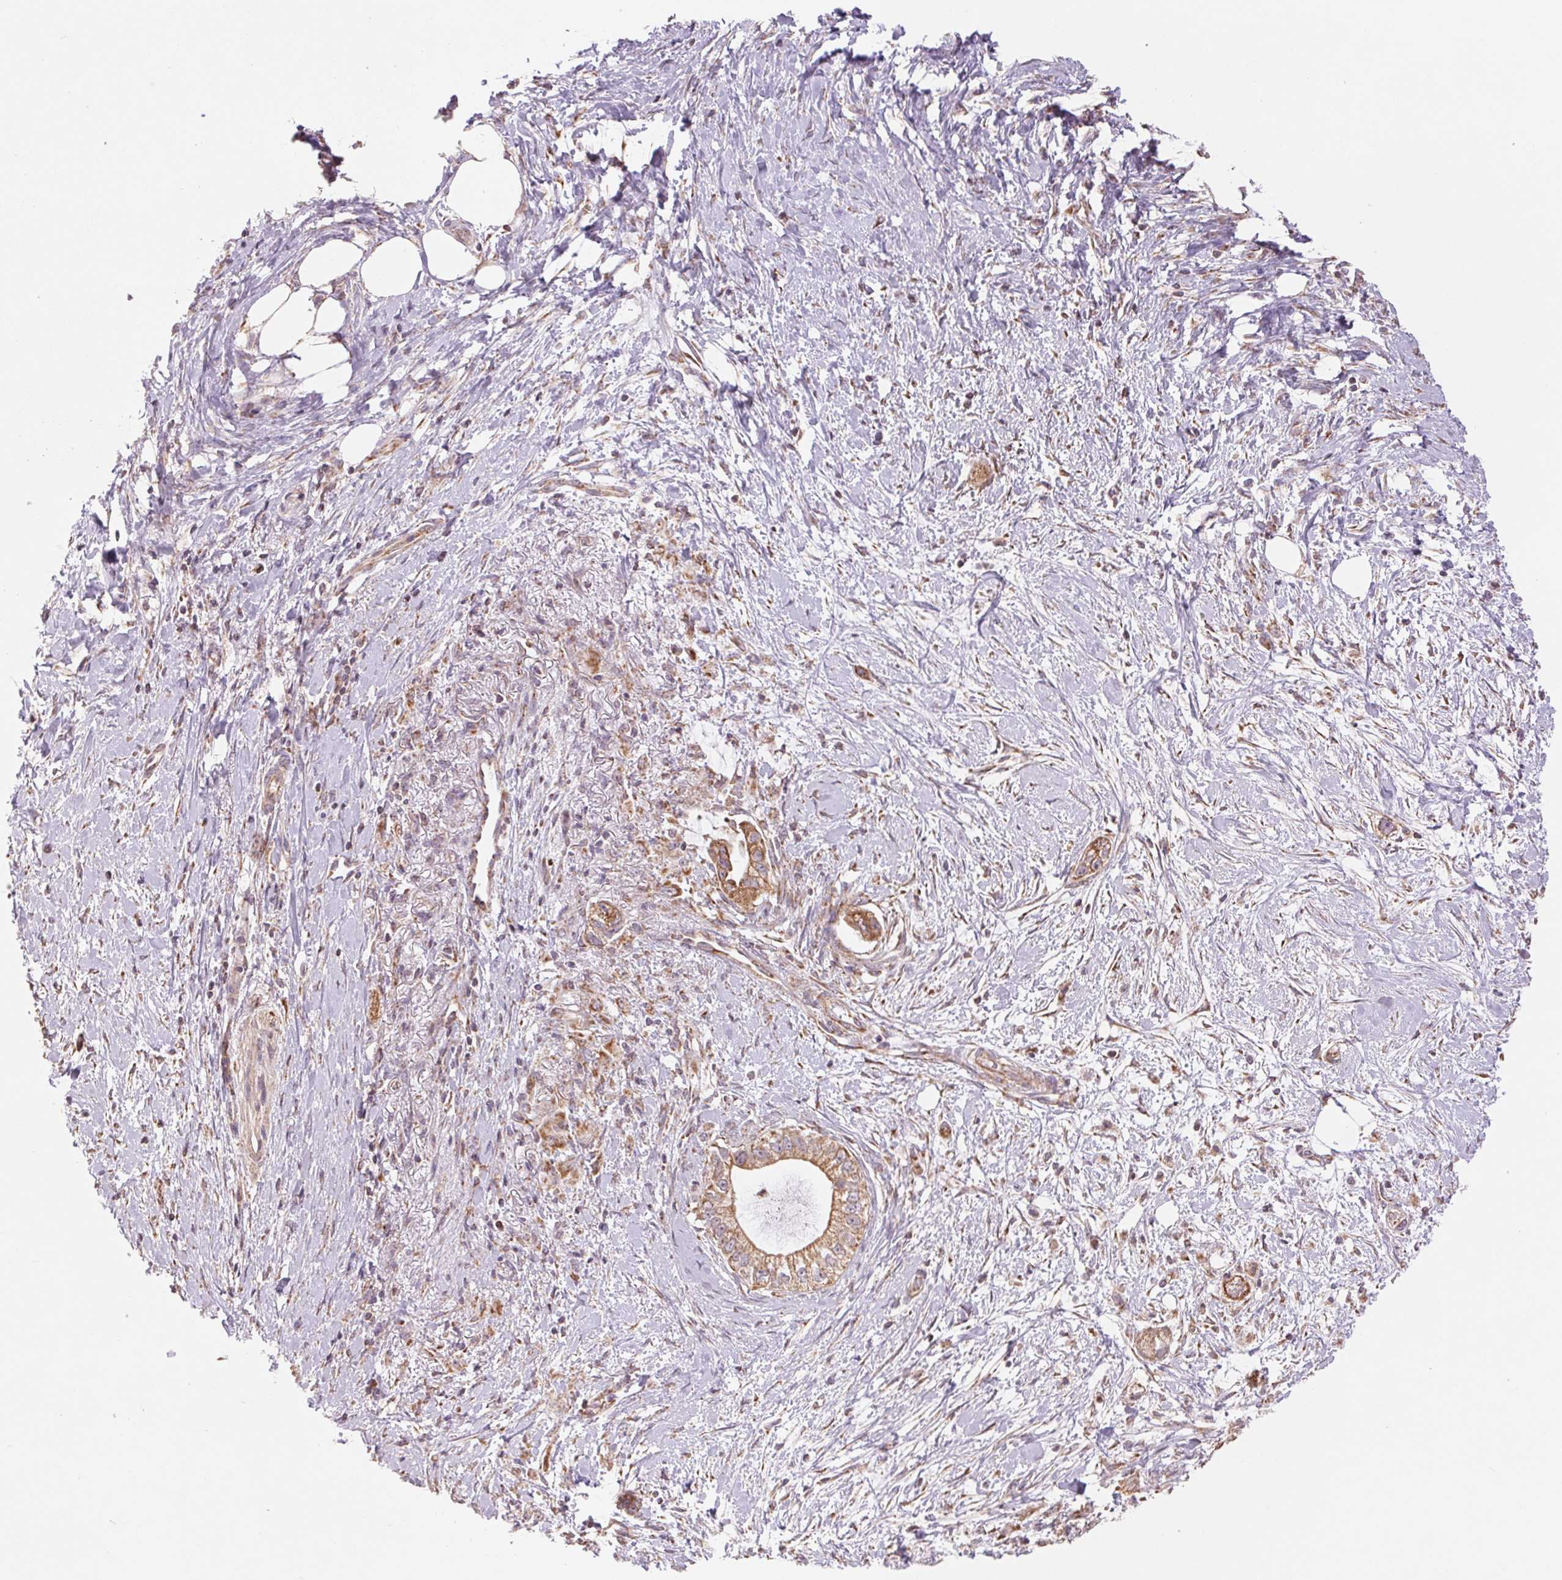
{"staining": {"intensity": "moderate", "quantity": ">75%", "location": "cytoplasmic/membranous"}, "tissue": "pancreatic cancer", "cell_type": "Tumor cells", "image_type": "cancer", "snomed": [{"axis": "morphology", "description": "Adenocarcinoma, NOS"}, {"axis": "topography", "description": "Pancreas"}], "caption": "IHC histopathology image of neoplastic tissue: adenocarcinoma (pancreatic) stained using immunohistochemistry (IHC) exhibits medium levels of moderate protein expression localized specifically in the cytoplasmic/membranous of tumor cells, appearing as a cytoplasmic/membranous brown color.", "gene": "MATCAP1", "patient": {"sex": "male", "age": 70}}